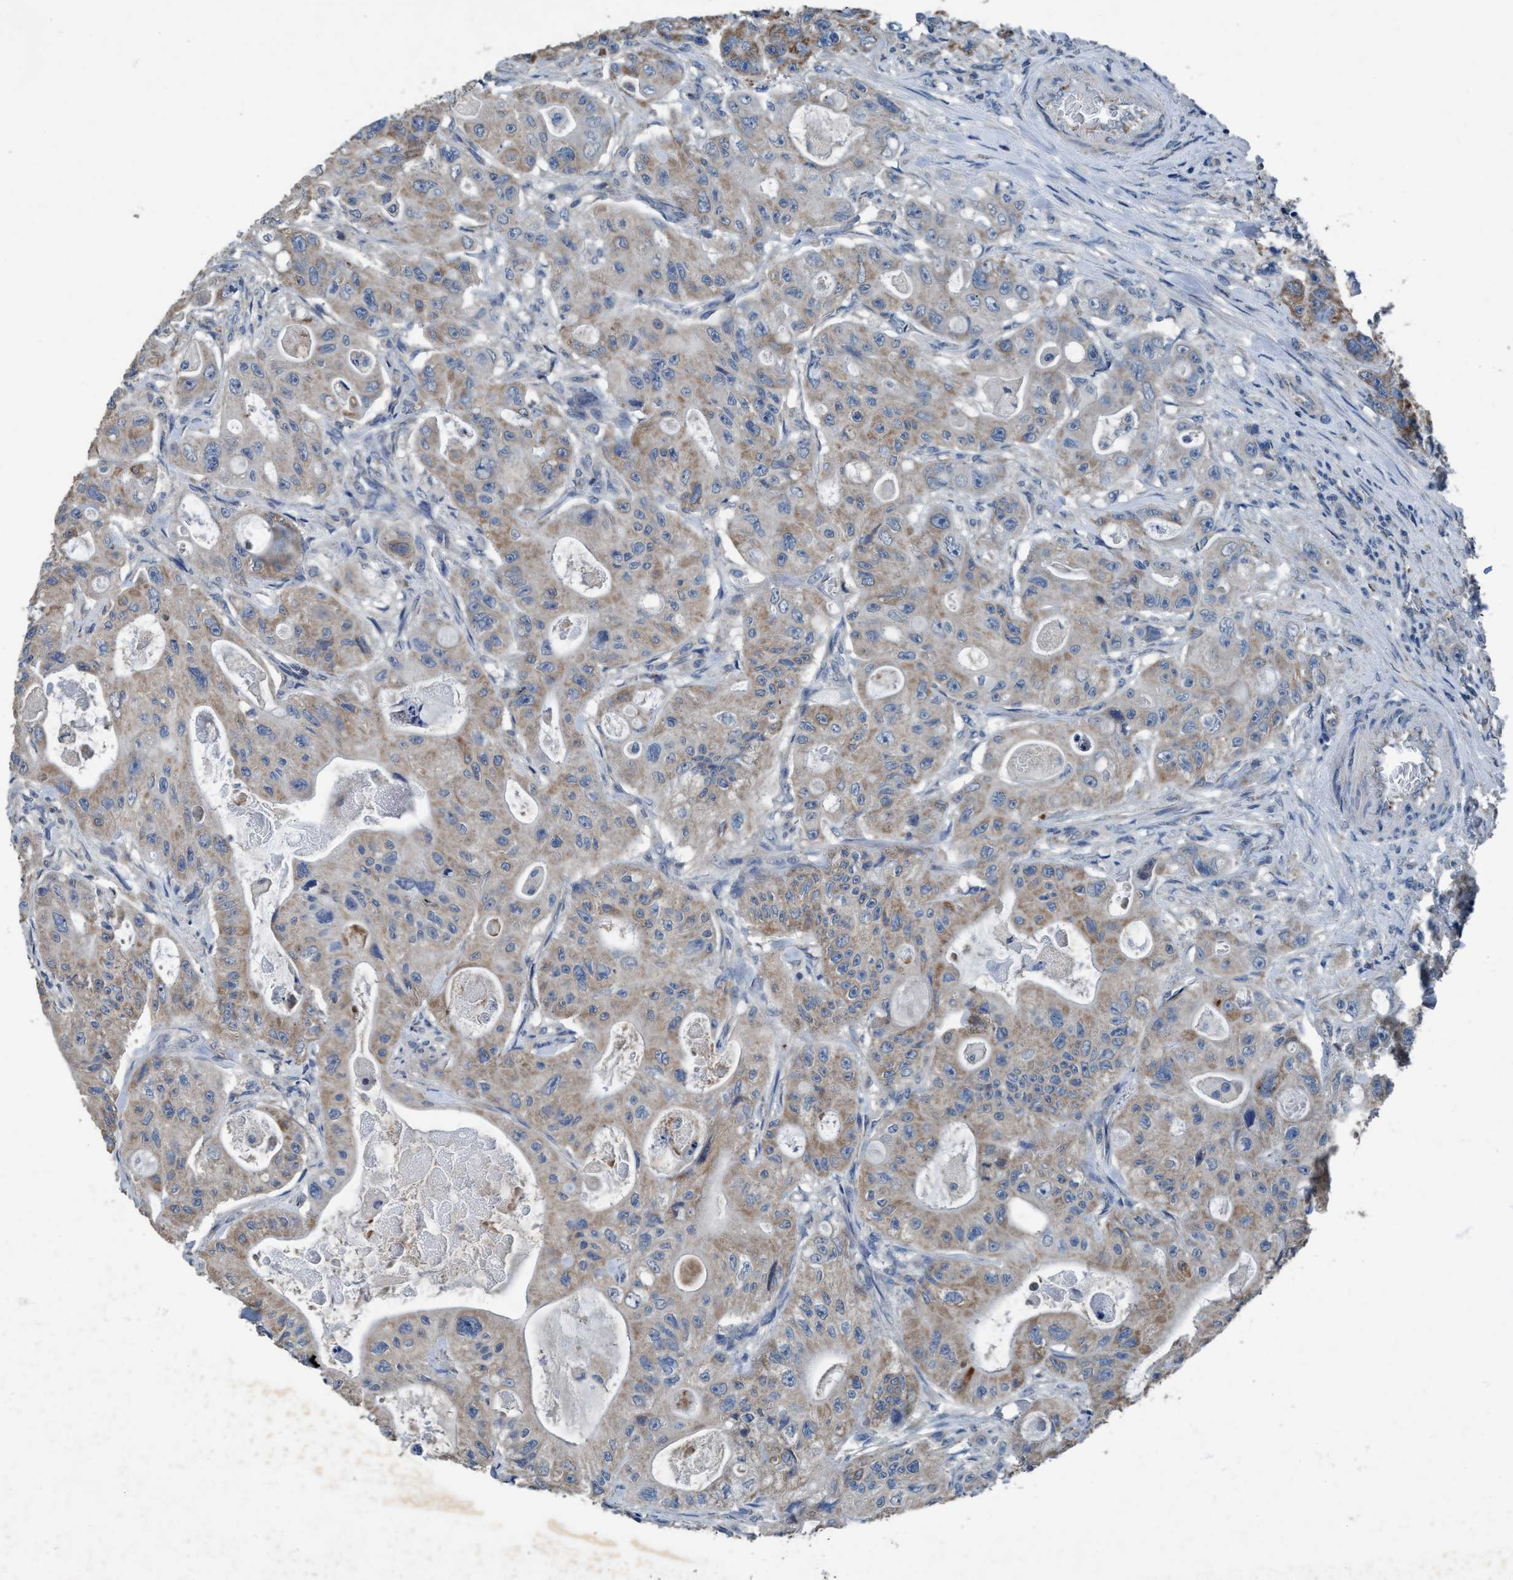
{"staining": {"intensity": "moderate", "quantity": ">75%", "location": "cytoplasmic/membranous"}, "tissue": "colorectal cancer", "cell_type": "Tumor cells", "image_type": "cancer", "snomed": [{"axis": "morphology", "description": "Adenocarcinoma, NOS"}, {"axis": "topography", "description": "Colon"}], "caption": "A micrograph of adenocarcinoma (colorectal) stained for a protein demonstrates moderate cytoplasmic/membranous brown staining in tumor cells. (brown staining indicates protein expression, while blue staining denotes nuclei).", "gene": "ANKFN1", "patient": {"sex": "female", "age": 46}}